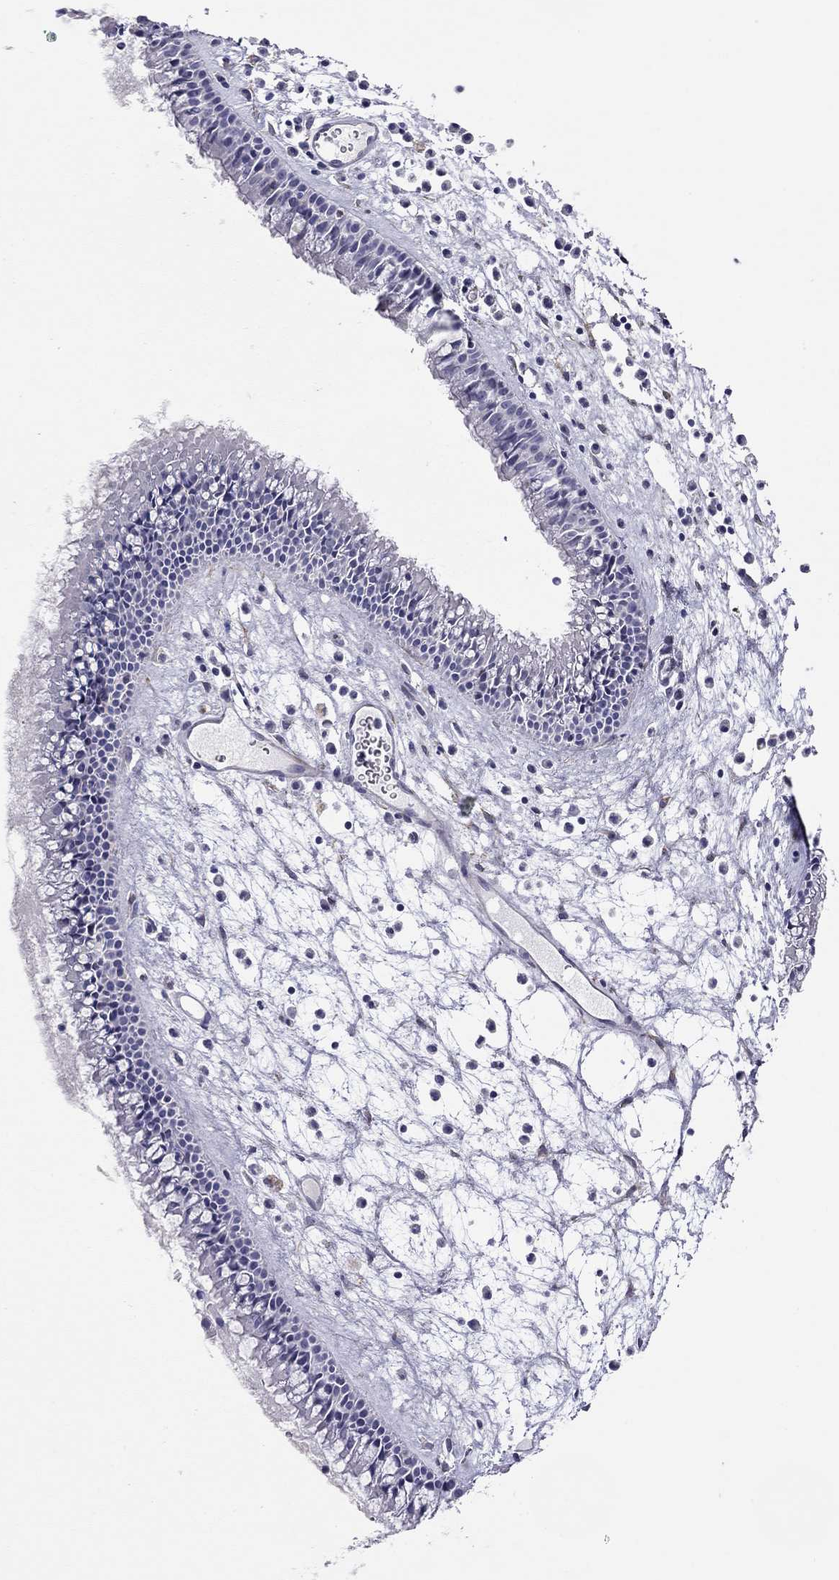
{"staining": {"intensity": "negative", "quantity": "none", "location": "none"}, "tissue": "nasopharynx", "cell_type": "Respiratory epithelial cells", "image_type": "normal", "snomed": [{"axis": "morphology", "description": "Normal tissue, NOS"}, {"axis": "topography", "description": "Nasopharynx"}], "caption": "The immunohistochemistry micrograph has no significant expression in respiratory epithelial cells of nasopharynx.", "gene": "RTL1", "patient": {"sex": "female", "age": 47}}